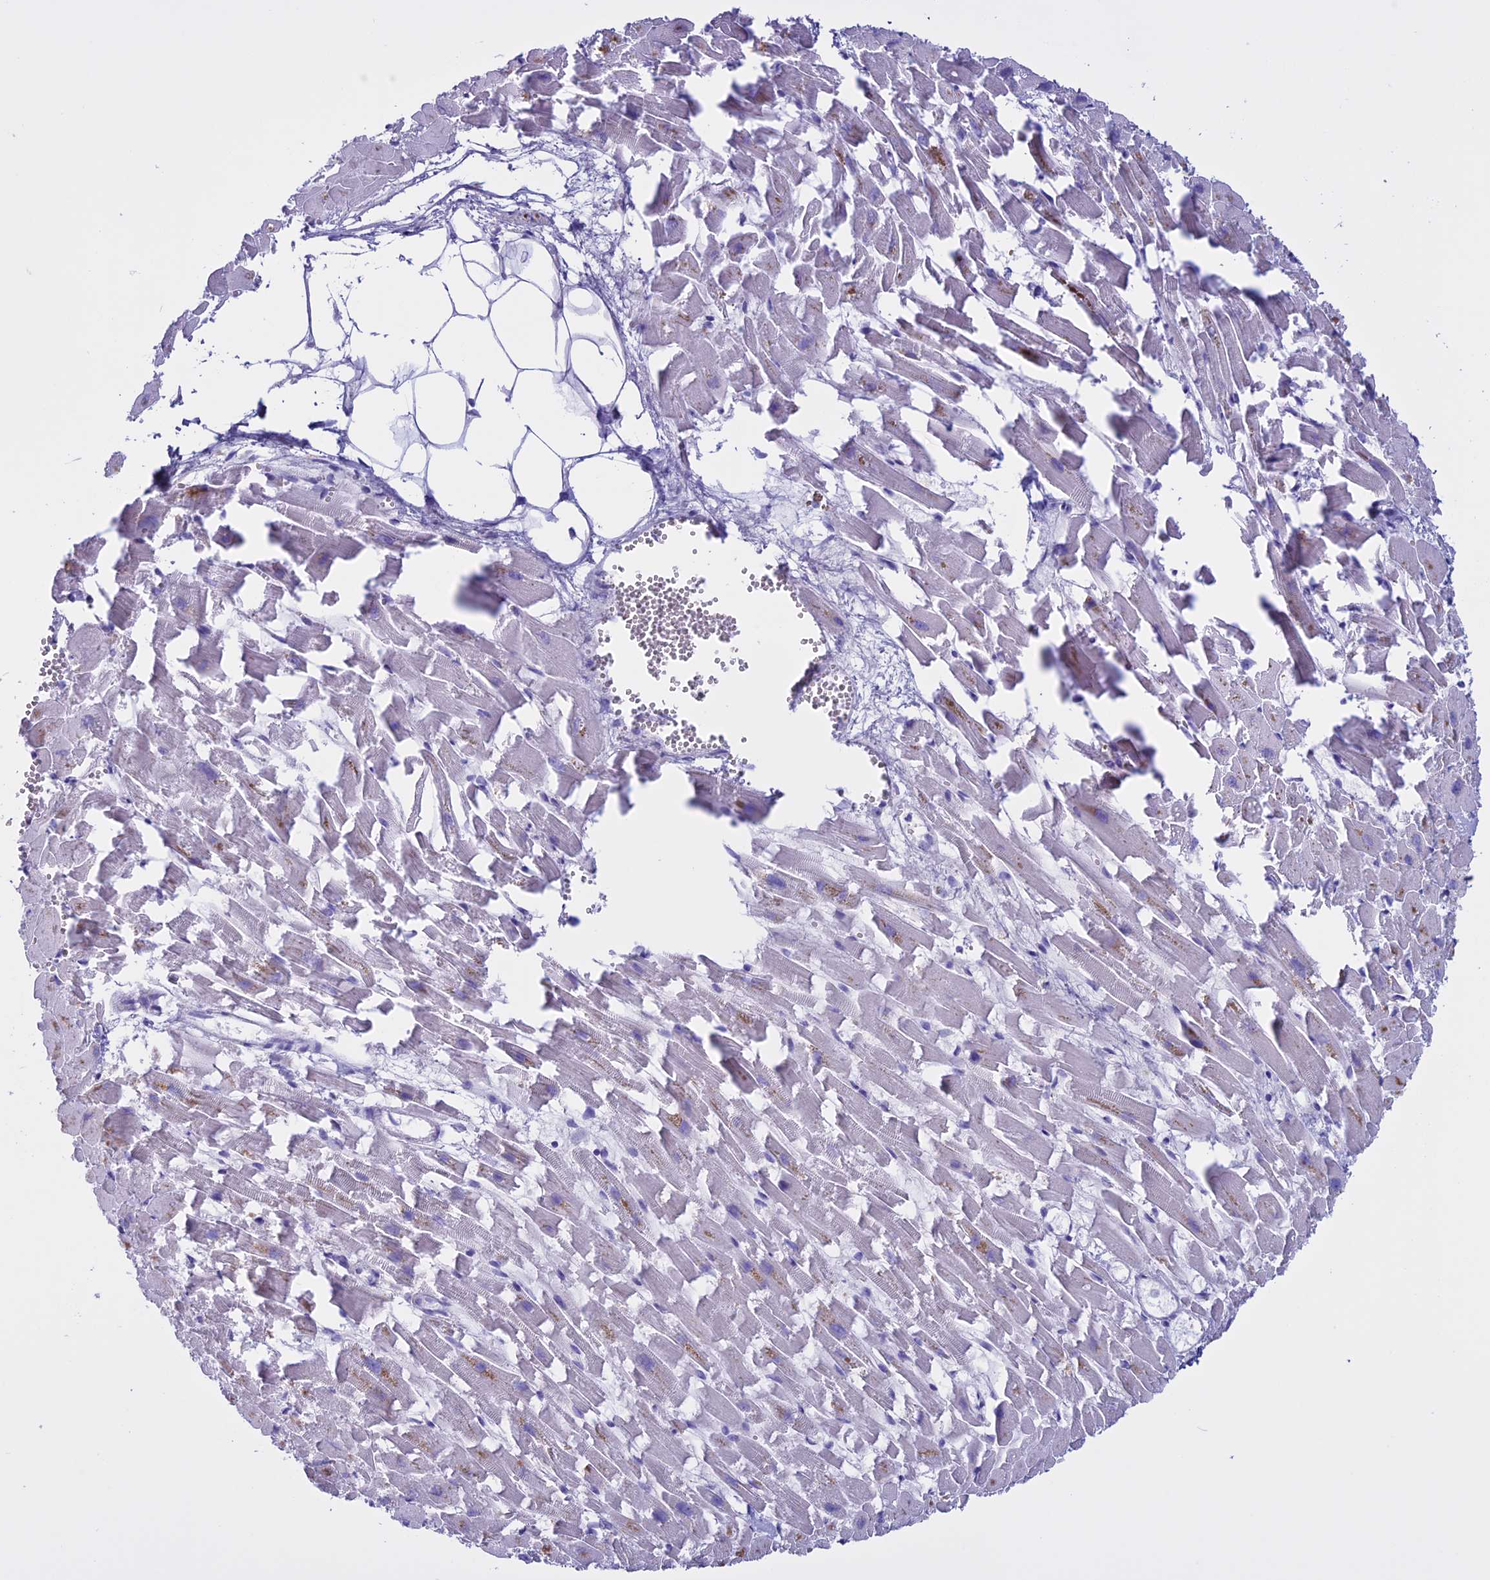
{"staining": {"intensity": "negative", "quantity": "none", "location": "none"}, "tissue": "heart muscle", "cell_type": "Cardiomyocytes", "image_type": "normal", "snomed": [{"axis": "morphology", "description": "Normal tissue, NOS"}, {"axis": "topography", "description": "Heart"}], "caption": "The immunohistochemistry histopathology image has no significant staining in cardiomyocytes of heart muscle. Nuclei are stained in blue.", "gene": "CLEC2L", "patient": {"sex": "female", "age": 64}}